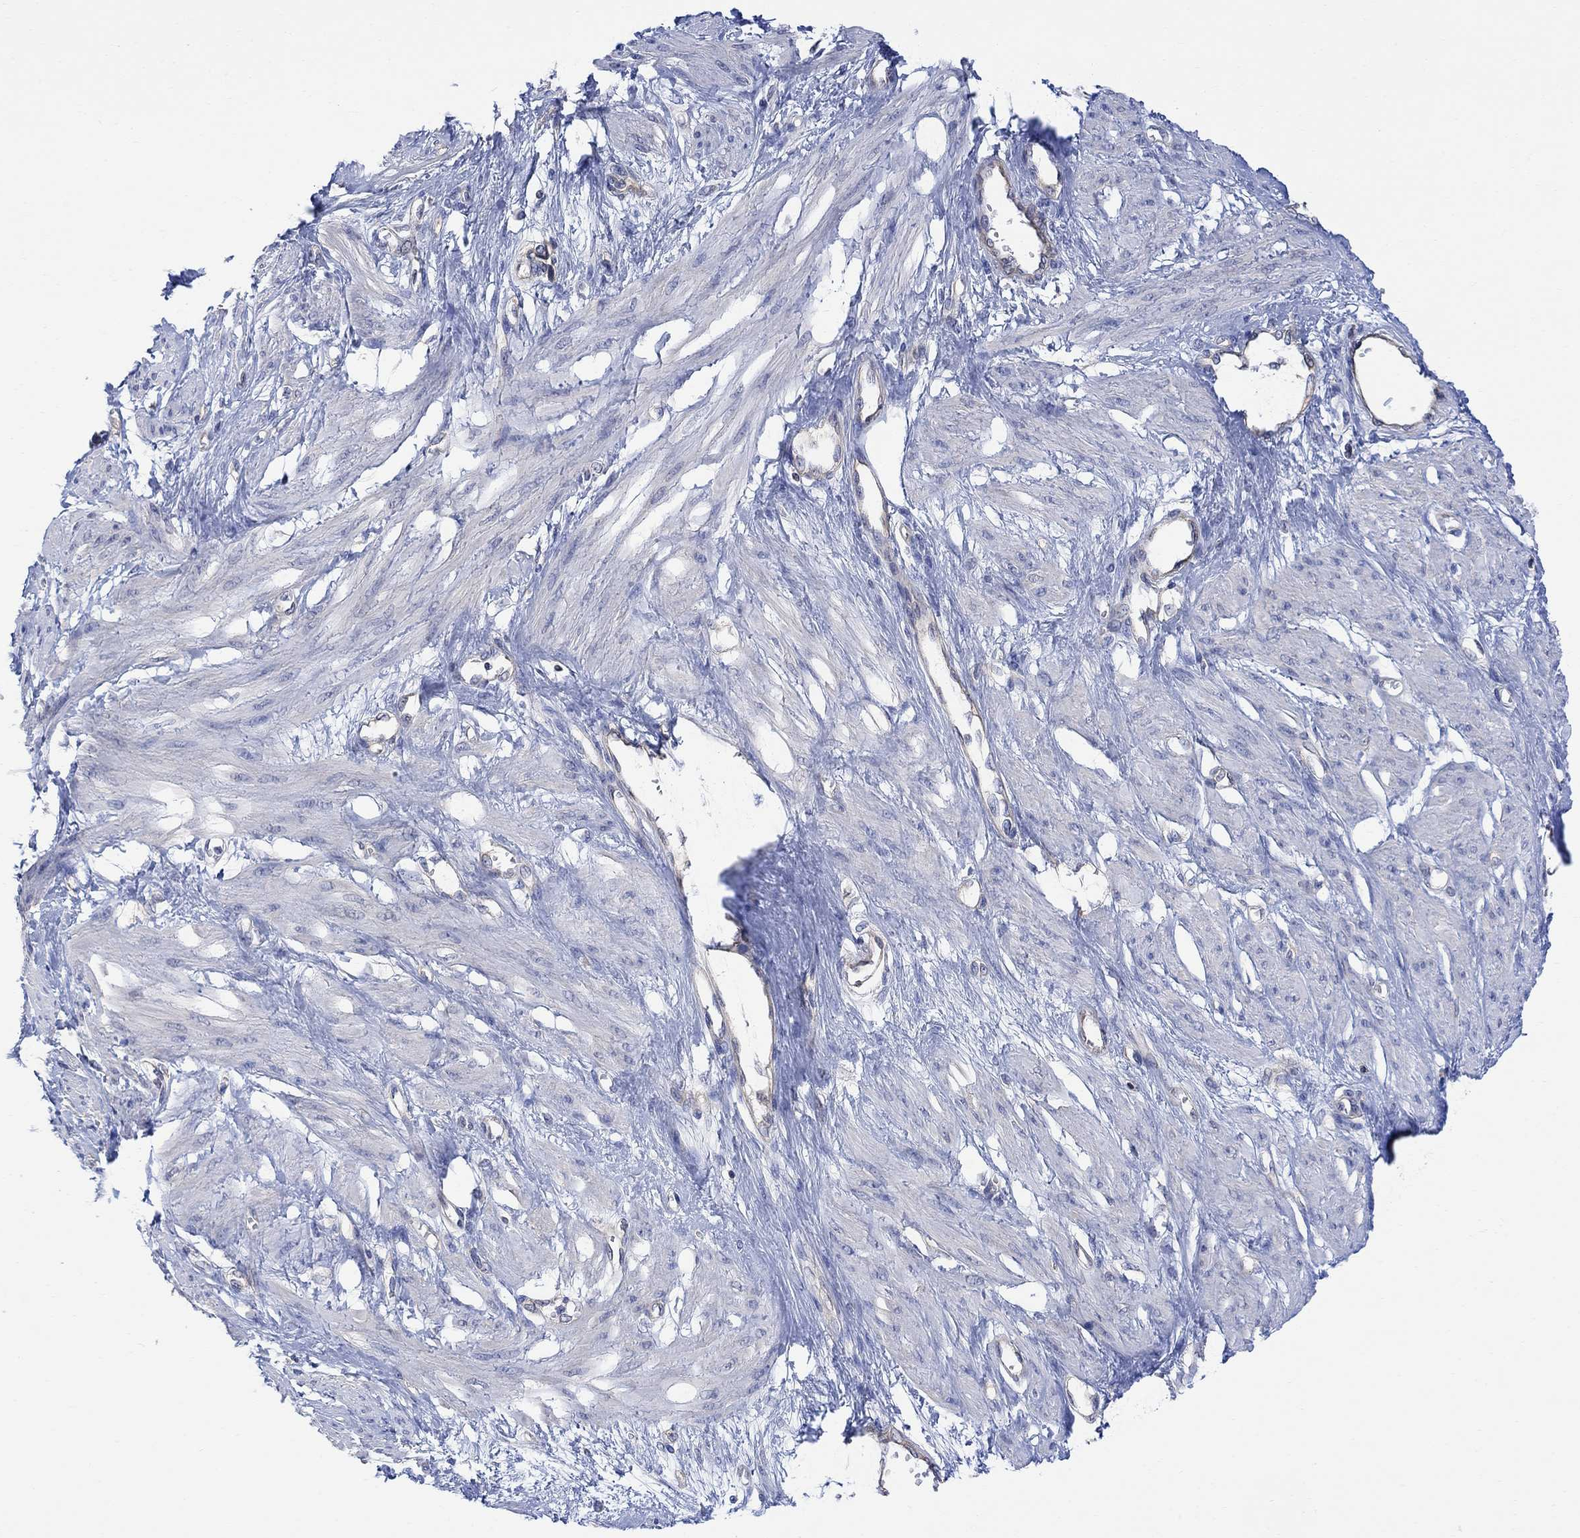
{"staining": {"intensity": "negative", "quantity": "none", "location": "none"}, "tissue": "smooth muscle", "cell_type": "Smooth muscle cells", "image_type": "normal", "snomed": [{"axis": "morphology", "description": "Normal tissue, NOS"}, {"axis": "topography", "description": "Smooth muscle"}, {"axis": "topography", "description": "Uterus"}], "caption": "Photomicrograph shows no protein expression in smooth muscle cells of normal smooth muscle.", "gene": "GBP5", "patient": {"sex": "female", "age": 39}}